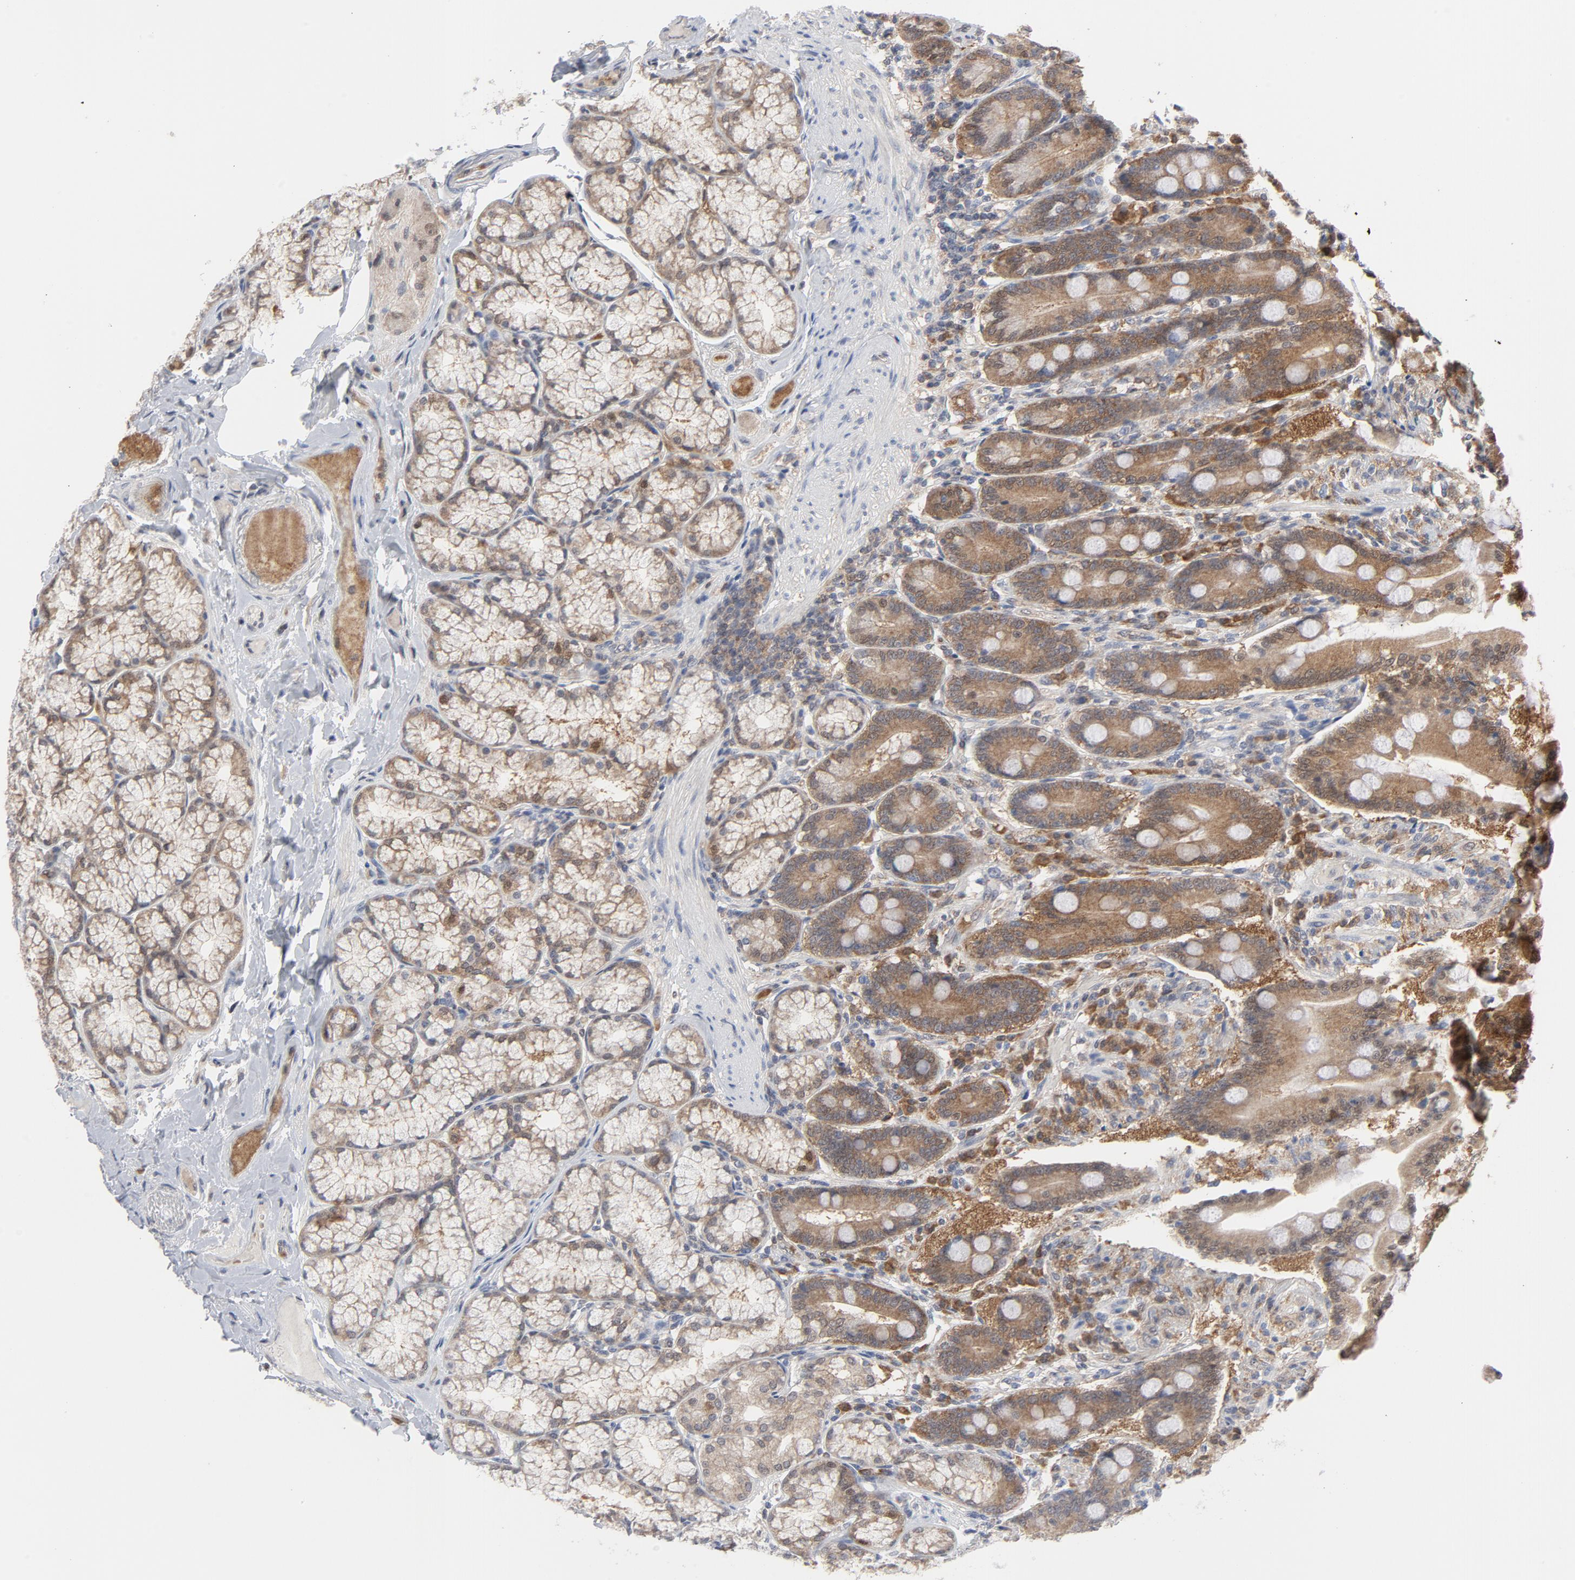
{"staining": {"intensity": "moderate", "quantity": ">75%", "location": "cytoplasmic/membranous"}, "tissue": "duodenum", "cell_type": "Glandular cells", "image_type": "normal", "snomed": [{"axis": "morphology", "description": "Normal tissue, NOS"}, {"axis": "topography", "description": "Duodenum"}], "caption": "The immunohistochemical stain shows moderate cytoplasmic/membranous staining in glandular cells of unremarkable duodenum. (IHC, brightfield microscopy, high magnification).", "gene": "PRDX1", "patient": {"sex": "female", "age": 64}}